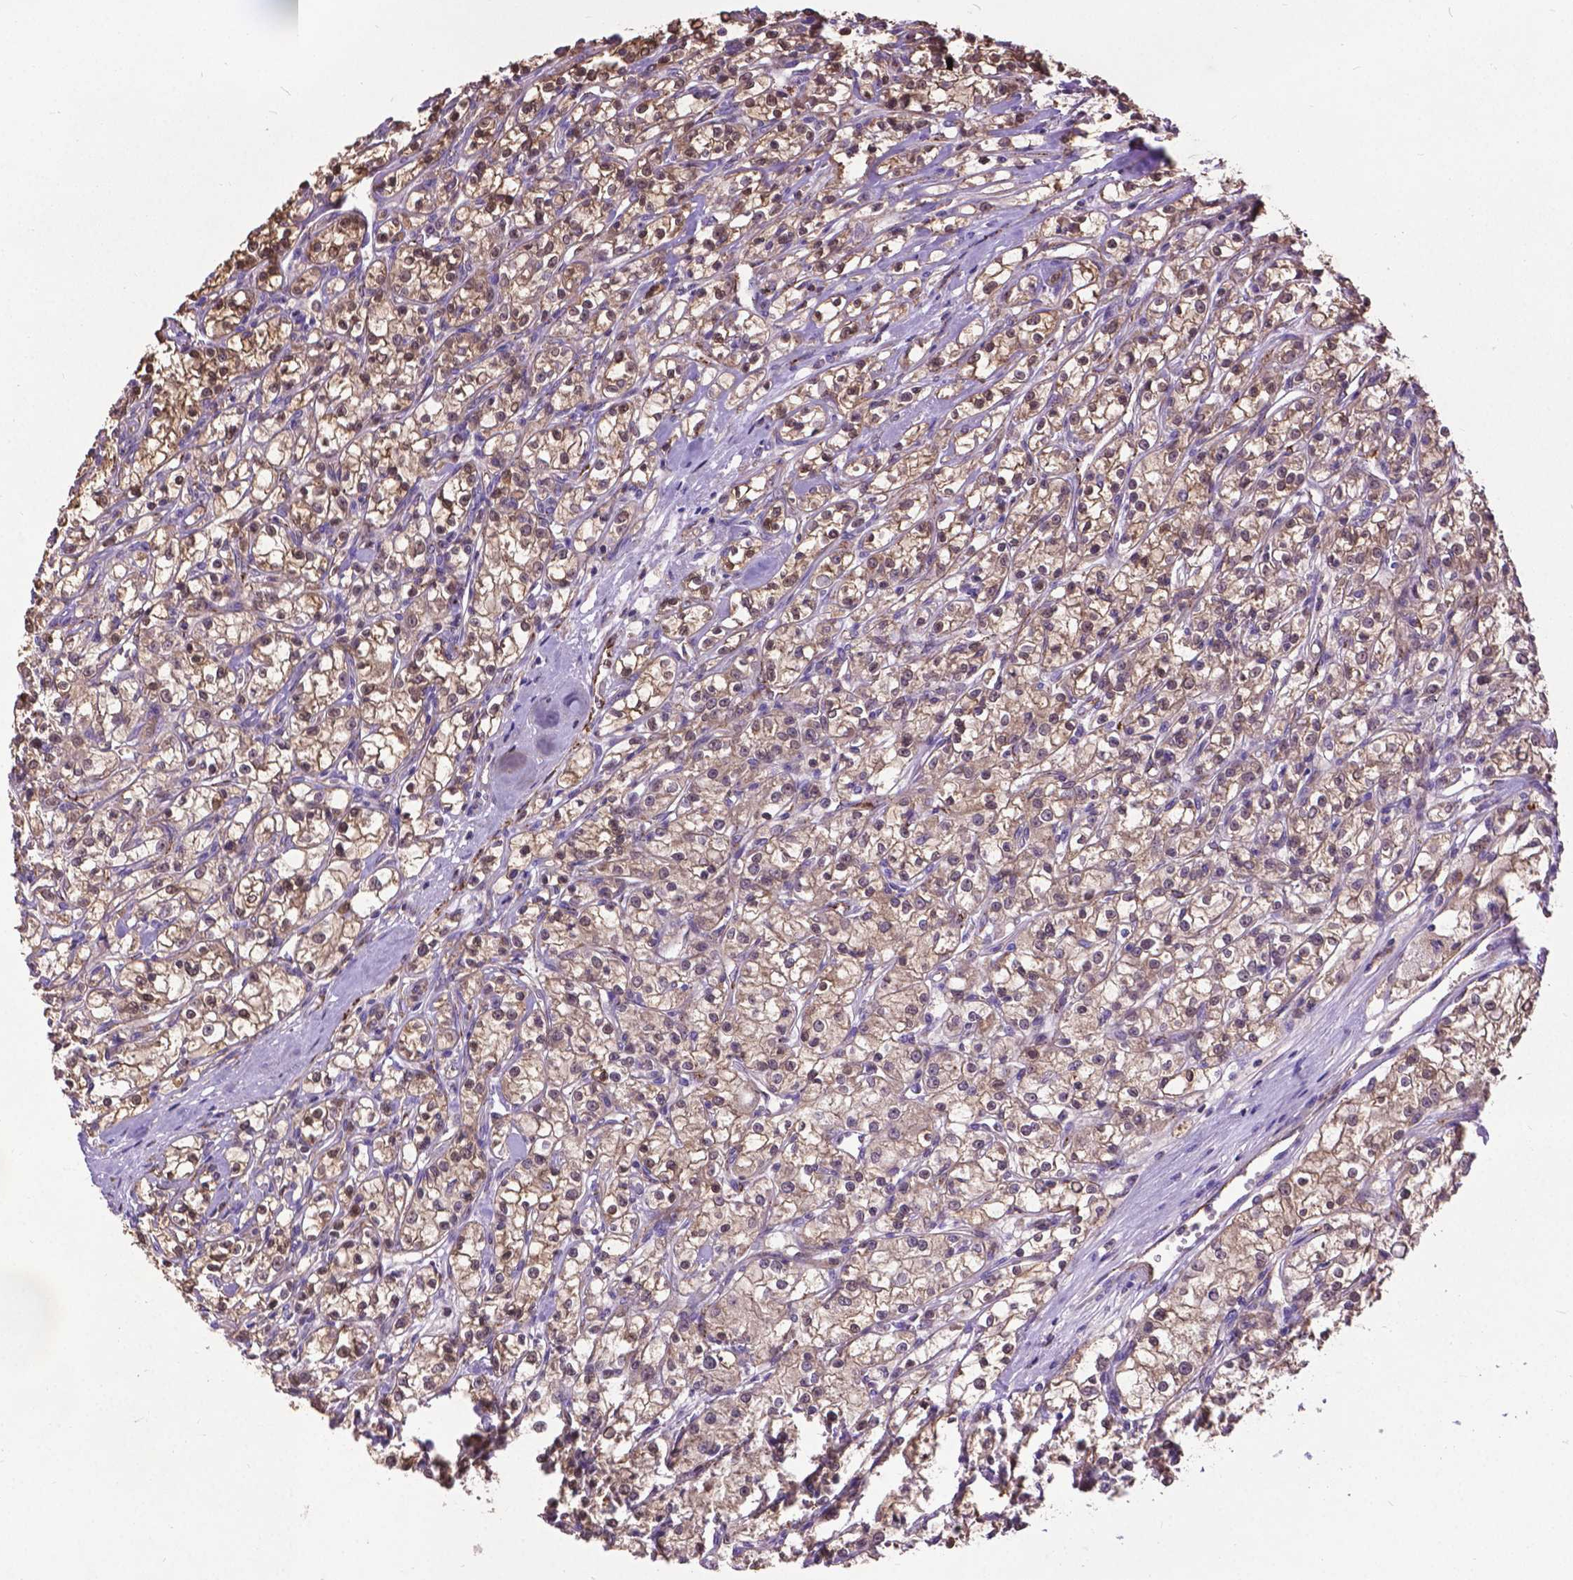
{"staining": {"intensity": "moderate", "quantity": "25%-75%", "location": "cytoplasmic/membranous,nuclear"}, "tissue": "renal cancer", "cell_type": "Tumor cells", "image_type": "cancer", "snomed": [{"axis": "morphology", "description": "Adenocarcinoma, NOS"}, {"axis": "topography", "description": "Kidney"}], "caption": "Immunohistochemistry (IHC) micrograph of adenocarcinoma (renal) stained for a protein (brown), which demonstrates medium levels of moderate cytoplasmic/membranous and nuclear positivity in approximately 25%-75% of tumor cells.", "gene": "ZNF337", "patient": {"sex": "female", "age": 59}}